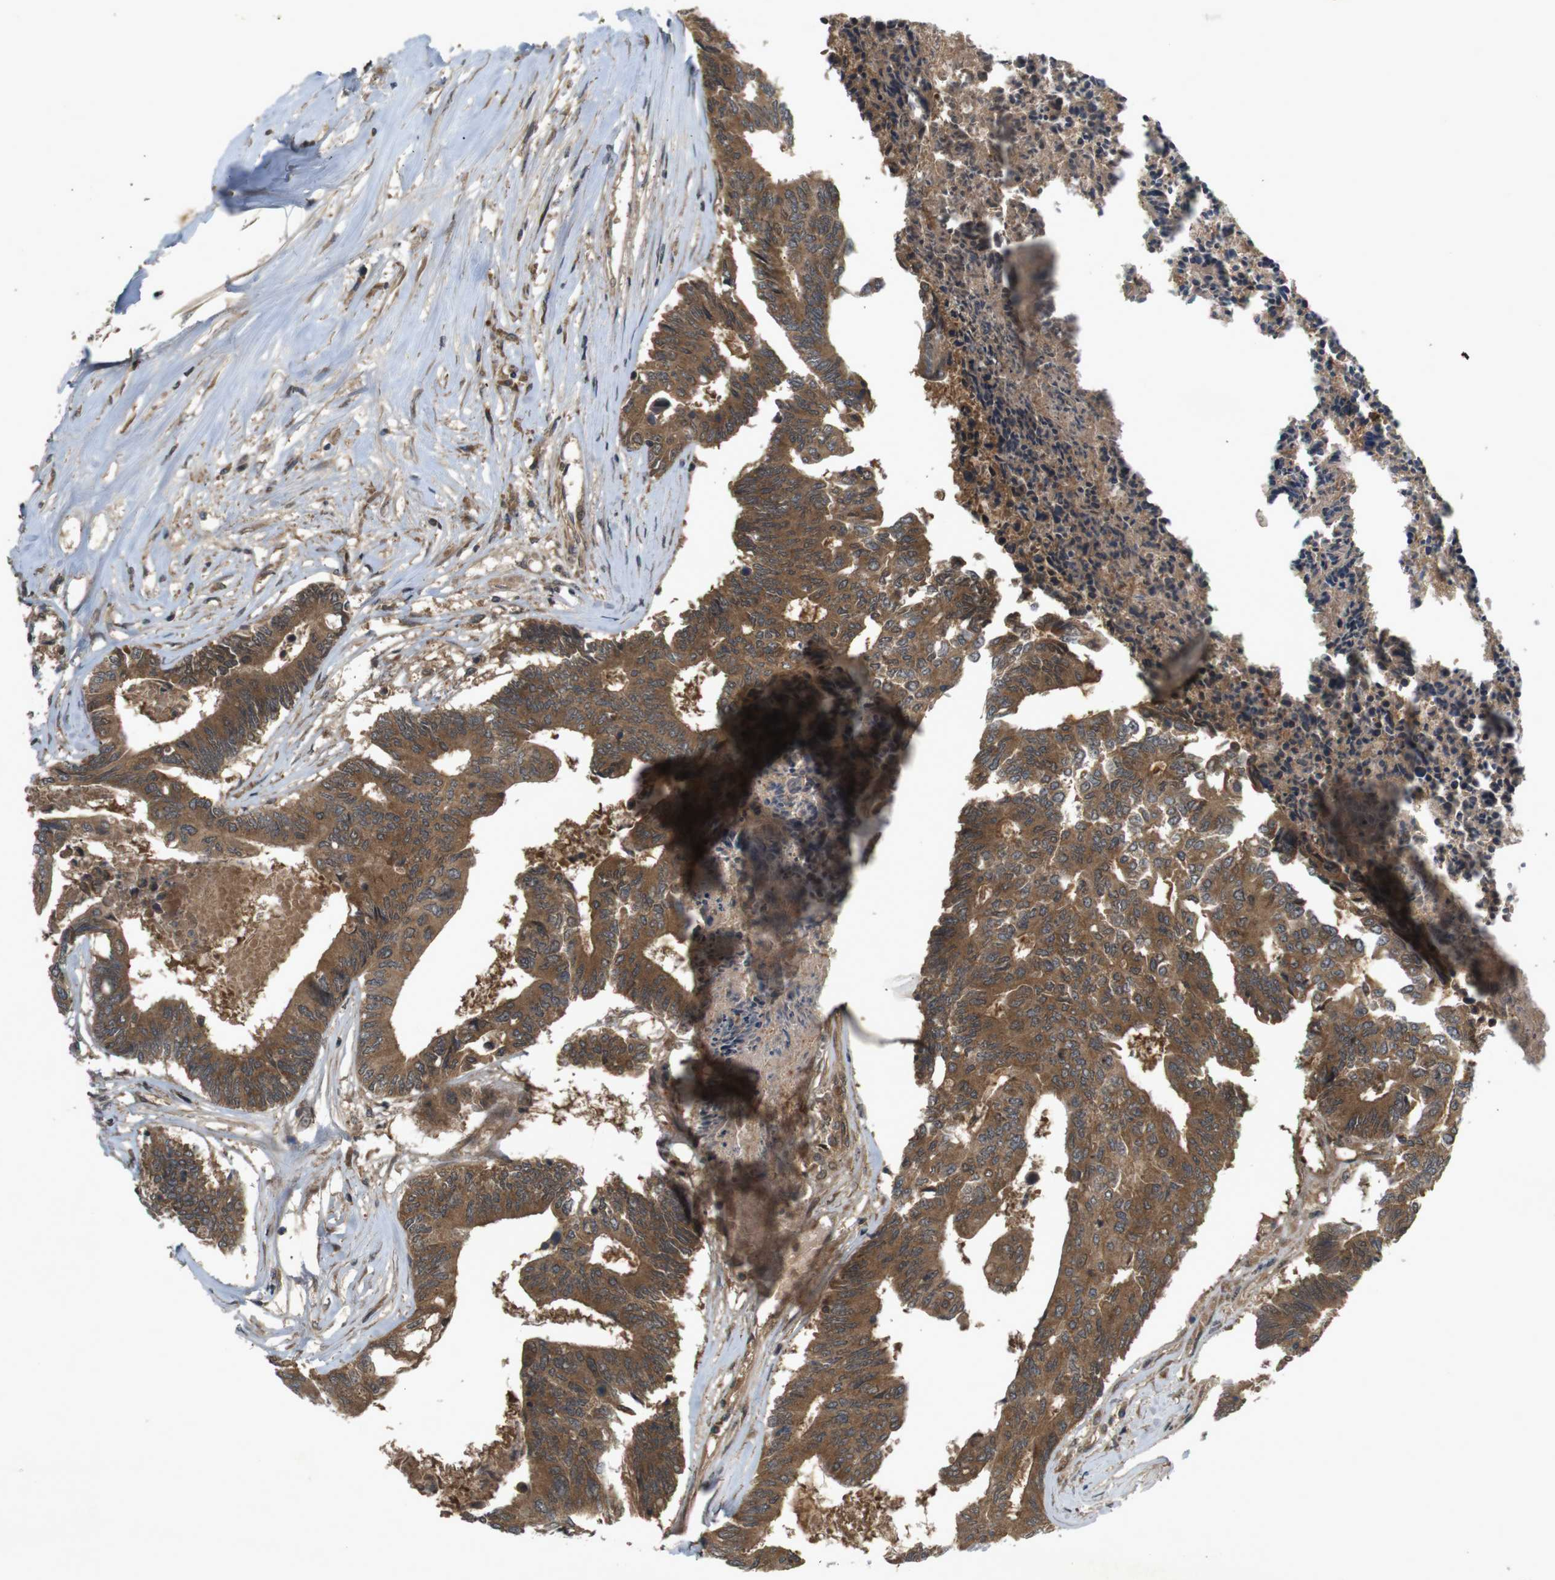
{"staining": {"intensity": "moderate", "quantity": ">75%", "location": "cytoplasmic/membranous"}, "tissue": "colorectal cancer", "cell_type": "Tumor cells", "image_type": "cancer", "snomed": [{"axis": "morphology", "description": "Adenocarcinoma, NOS"}, {"axis": "topography", "description": "Rectum"}], "caption": "This image exhibits immunohistochemistry (IHC) staining of human colorectal cancer (adenocarcinoma), with medium moderate cytoplasmic/membranous expression in about >75% of tumor cells.", "gene": "NFKBIE", "patient": {"sex": "male", "age": 63}}